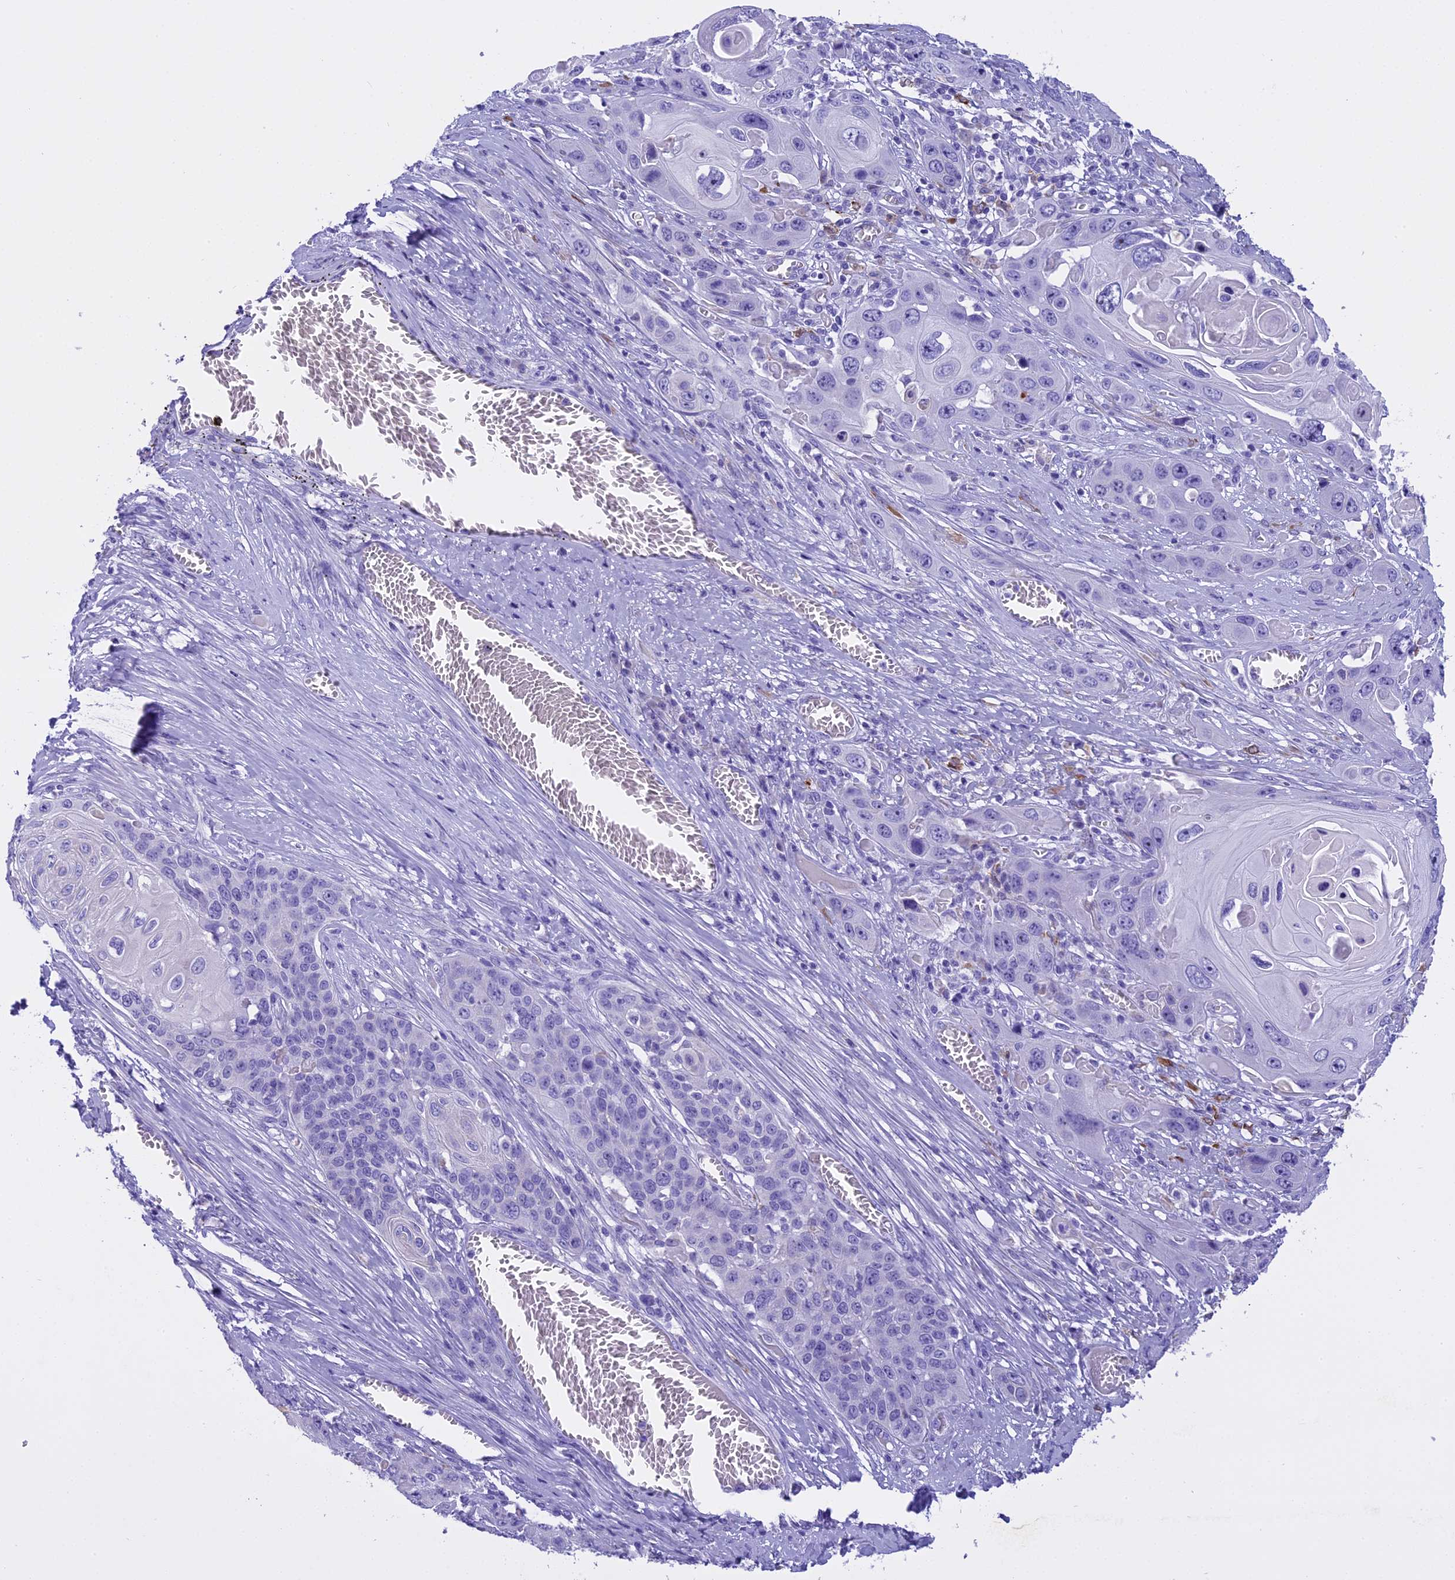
{"staining": {"intensity": "negative", "quantity": "none", "location": "none"}, "tissue": "skin cancer", "cell_type": "Tumor cells", "image_type": "cancer", "snomed": [{"axis": "morphology", "description": "Squamous cell carcinoma, NOS"}, {"axis": "topography", "description": "Skin"}], "caption": "DAB (3,3'-diaminobenzidine) immunohistochemical staining of human skin cancer (squamous cell carcinoma) reveals no significant staining in tumor cells.", "gene": "KCTD14", "patient": {"sex": "male", "age": 55}}